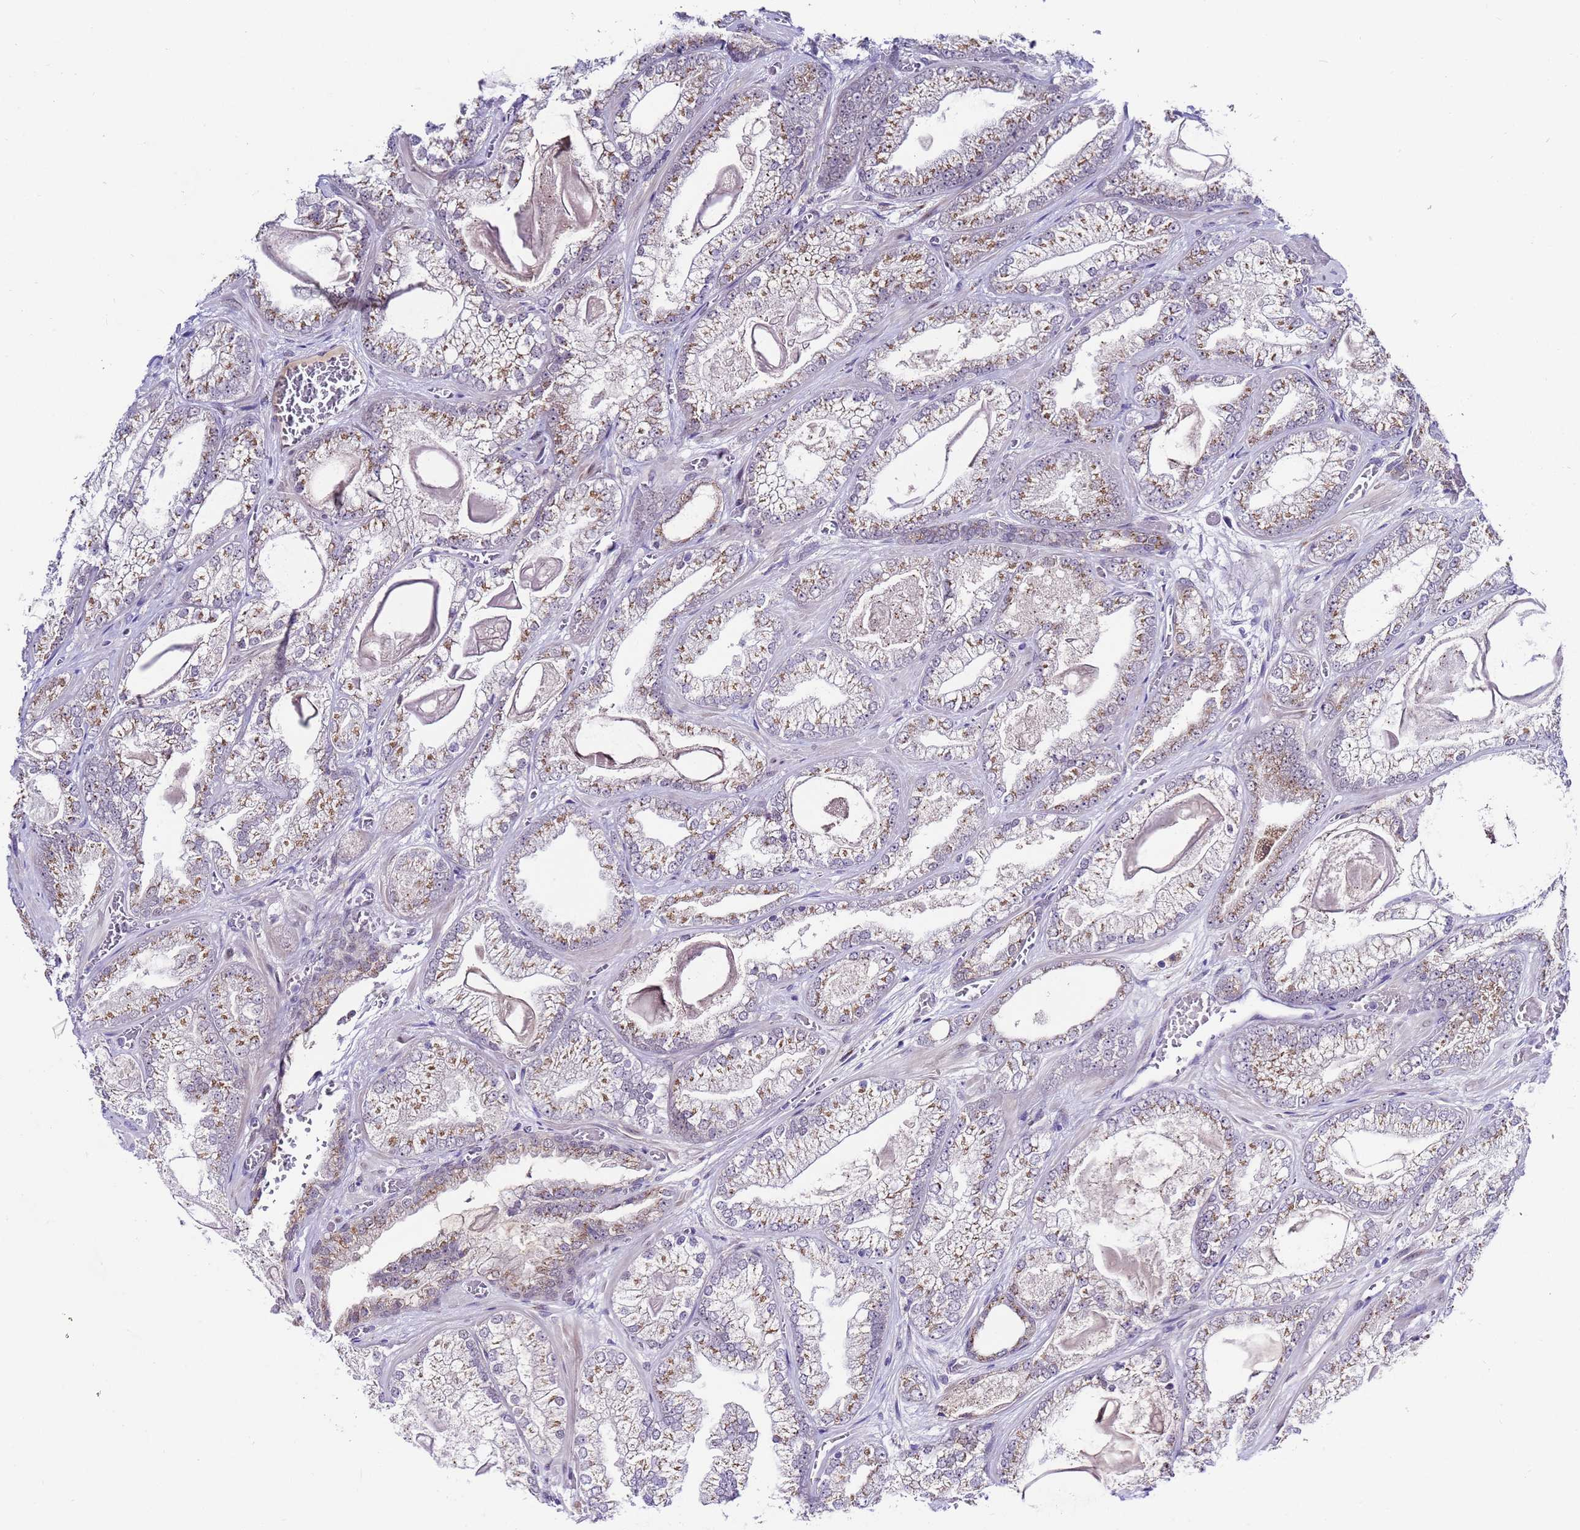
{"staining": {"intensity": "moderate", "quantity": ">75%", "location": "cytoplasmic/membranous"}, "tissue": "prostate cancer", "cell_type": "Tumor cells", "image_type": "cancer", "snomed": [{"axis": "morphology", "description": "Adenocarcinoma, Low grade"}, {"axis": "topography", "description": "Prostate"}], "caption": "Low-grade adenocarcinoma (prostate) stained for a protein displays moderate cytoplasmic/membranous positivity in tumor cells. The protein is stained brown, and the nuclei are stained in blue (DAB IHC with brightfield microscopy, high magnification).", "gene": "C19orf47", "patient": {"sex": "male", "age": 57}}